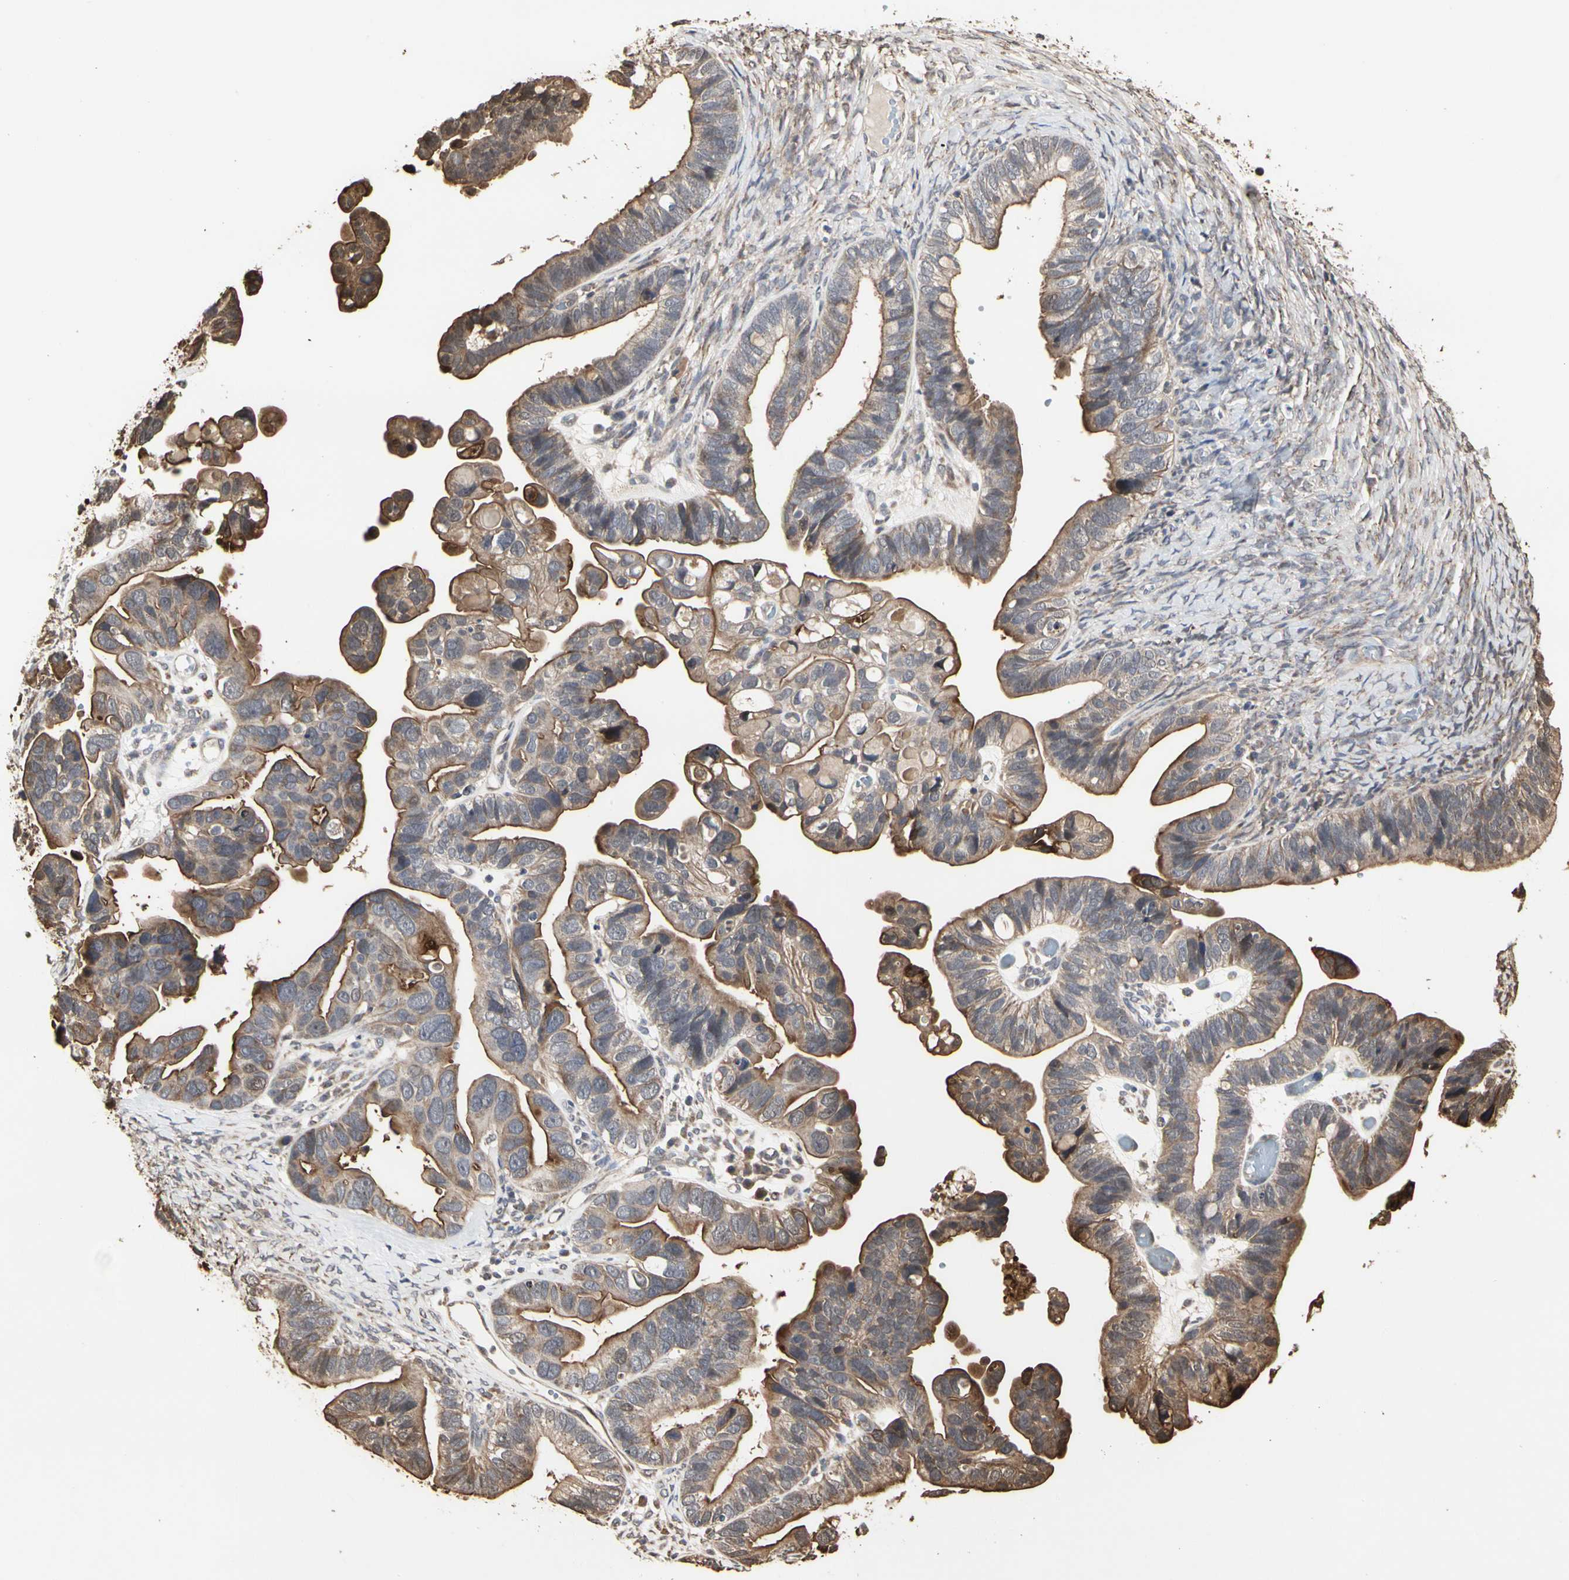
{"staining": {"intensity": "strong", "quantity": ">75%", "location": "cytoplasmic/membranous"}, "tissue": "ovarian cancer", "cell_type": "Tumor cells", "image_type": "cancer", "snomed": [{"axis": "morphology", "description": "Cystadenocarcinoma, serous, NOS"}, {"axis": "topography", "description": "Ovary"}], "caption": "IHC photomicrograph of ovarian cancer stained for a protein (brown), which displays high levels of strong cytoplasmic/membranous expression in approximately >75% of tumor cells.", "gene": "TAOK1", "patient": {"sex": "female", "age": 56}}